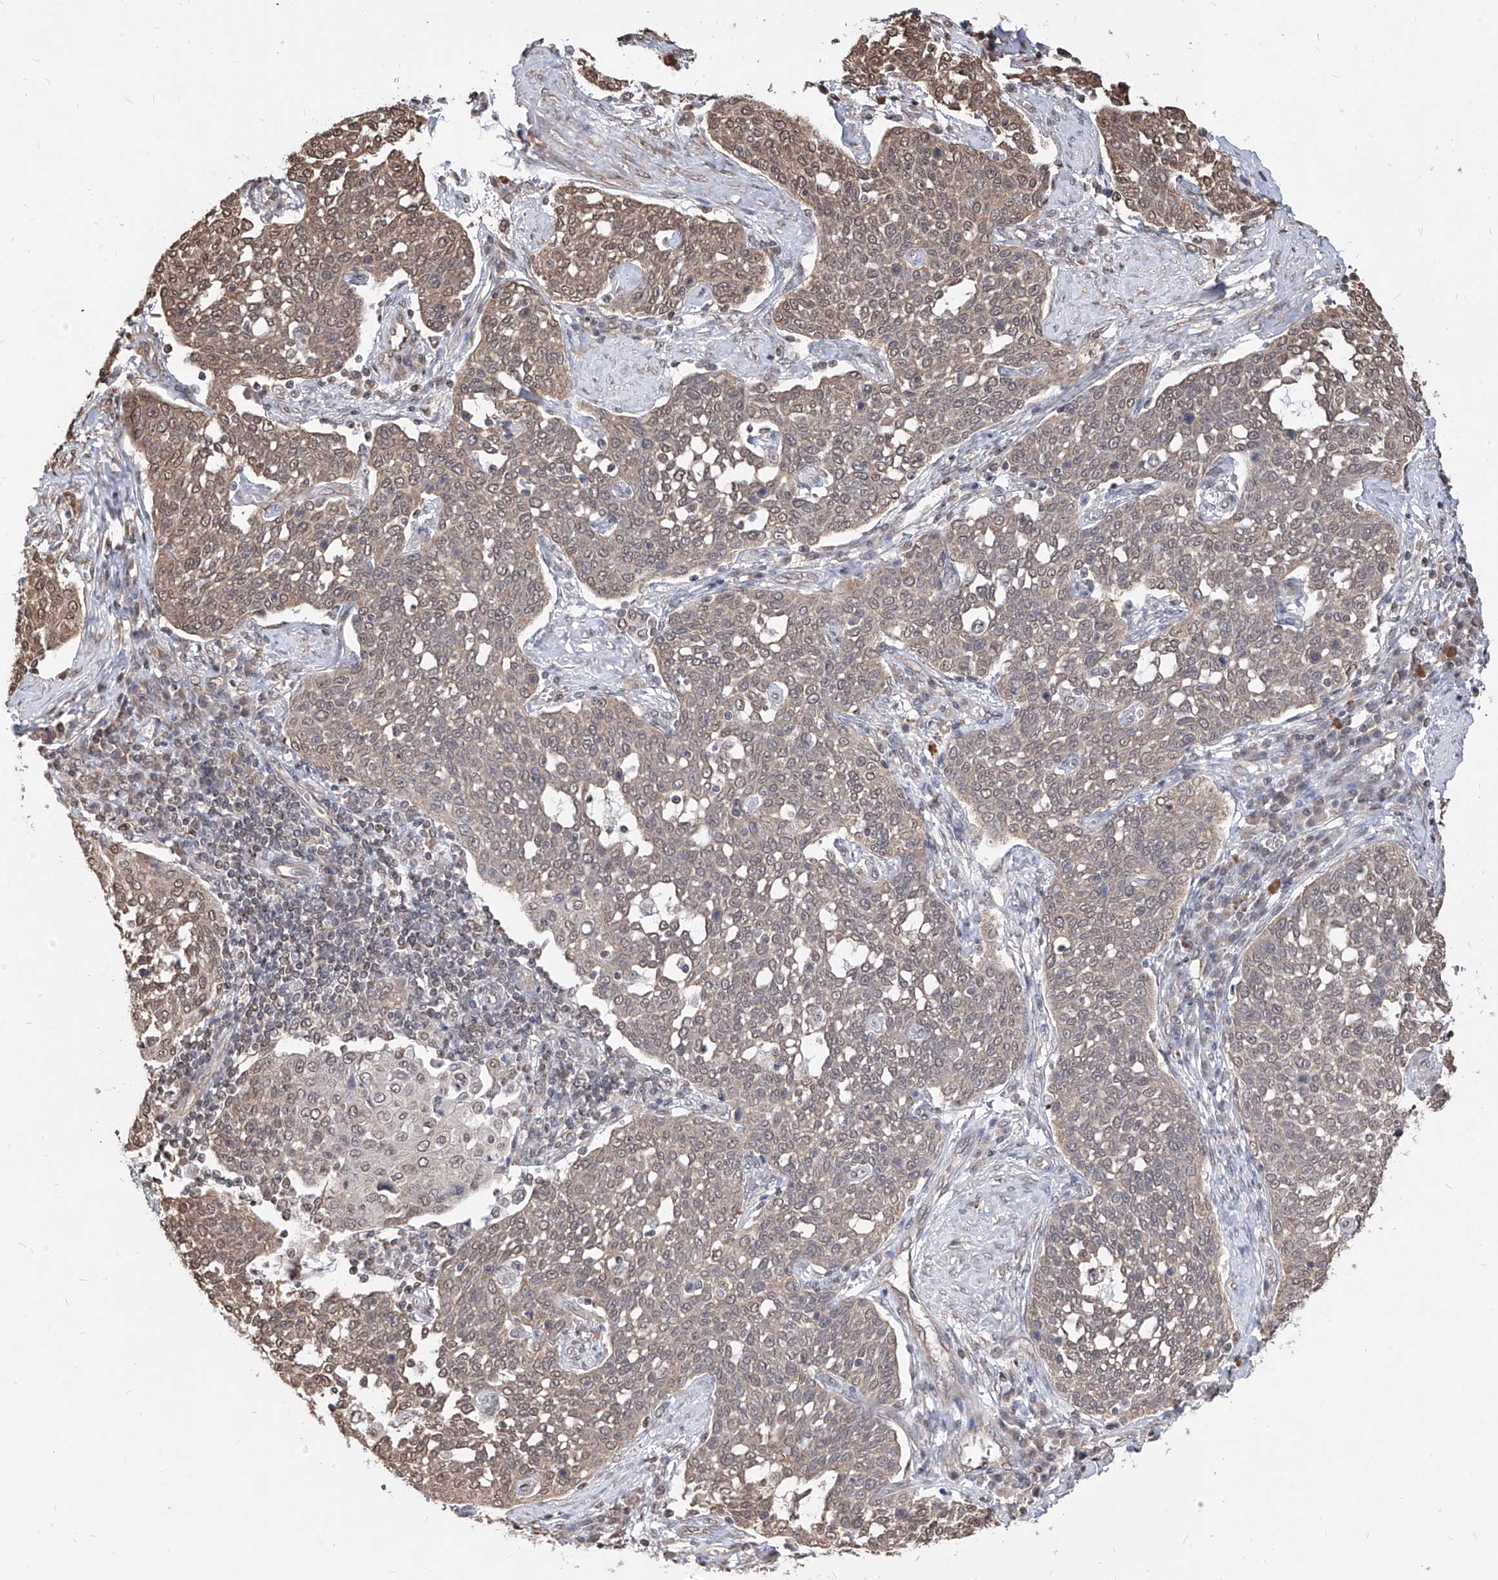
{"staining": {"intensity": "moderate", "quantity": ">75%", "location": "cytoplasmic/membranous,nuclear"}, "tissue": "cervical cancer", "cell_type": "Tumor cells", "image_type": "cancer", "snomed": [{"axis": "morphology", "description": "Squamous cell carcinoma, NOS"}, {"axis": "topography", "description": "Cervix"}], "caption": "Cervical cancer (squamous cell carcinoma) was stained to show a protein in brown. There is medium levels of moderate cytoplasmic/membranous and nuclear positivity in approximately >75% of tumor cells.", "gene": "C8orf82", "patient": {"sex": "female", "age": 34}}